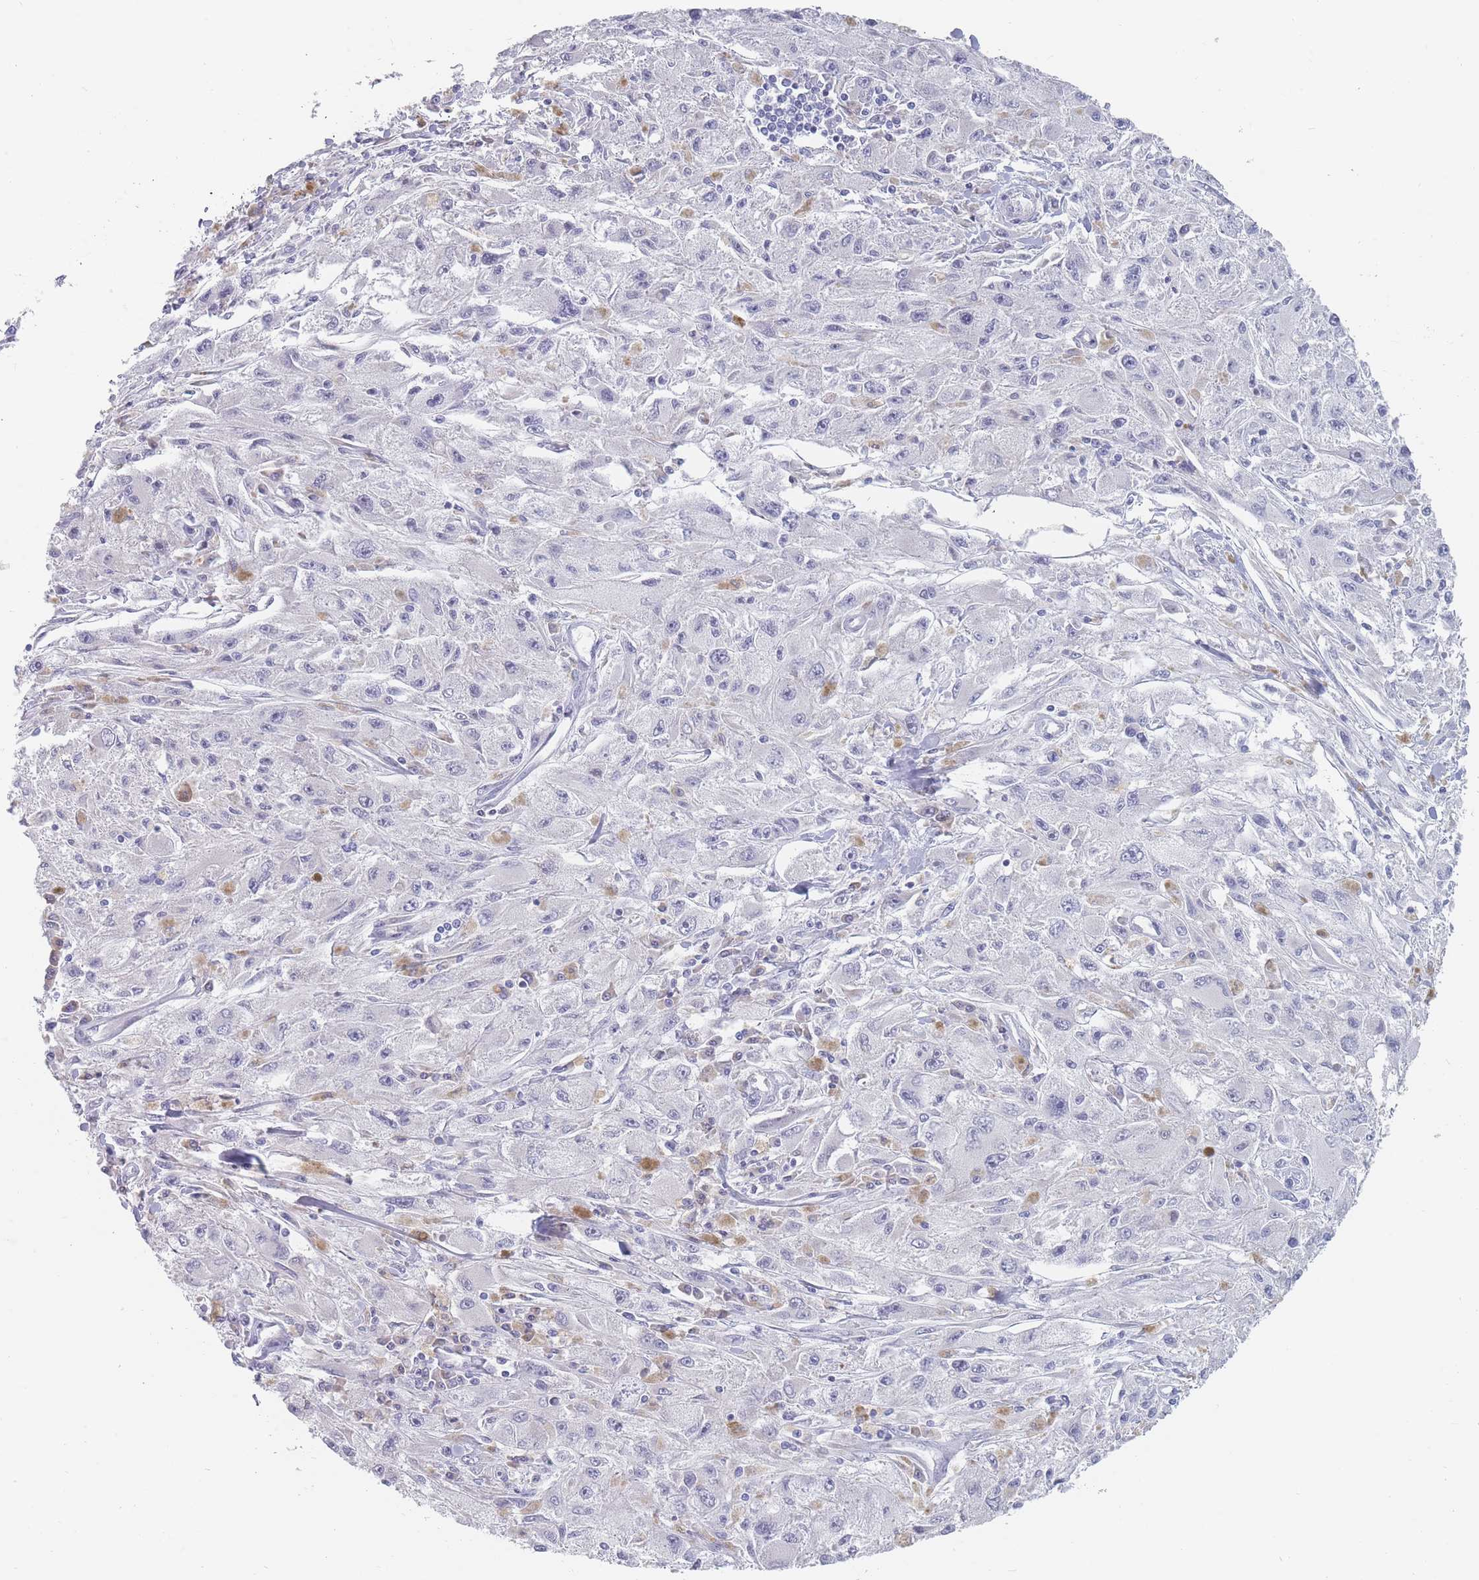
{"staining": {"intensity": "negative", "quantity": "none", "location": "none"}, "tissue": "melanoma", "cell_type": "Tumor cells", "image_type": "cancer", "snomed": [{"axis": "morphology", "description": "Malignant melanoma, Metastatic site"}, {"axis": "topography", "description": "Skin"}], "caption": "A histopathology image of human melanoma is negative for staining in tumor cells. Nuclei are stained in blue.", "gene": "SPATS1", "patient": {"sex": "male", "age": 53}}